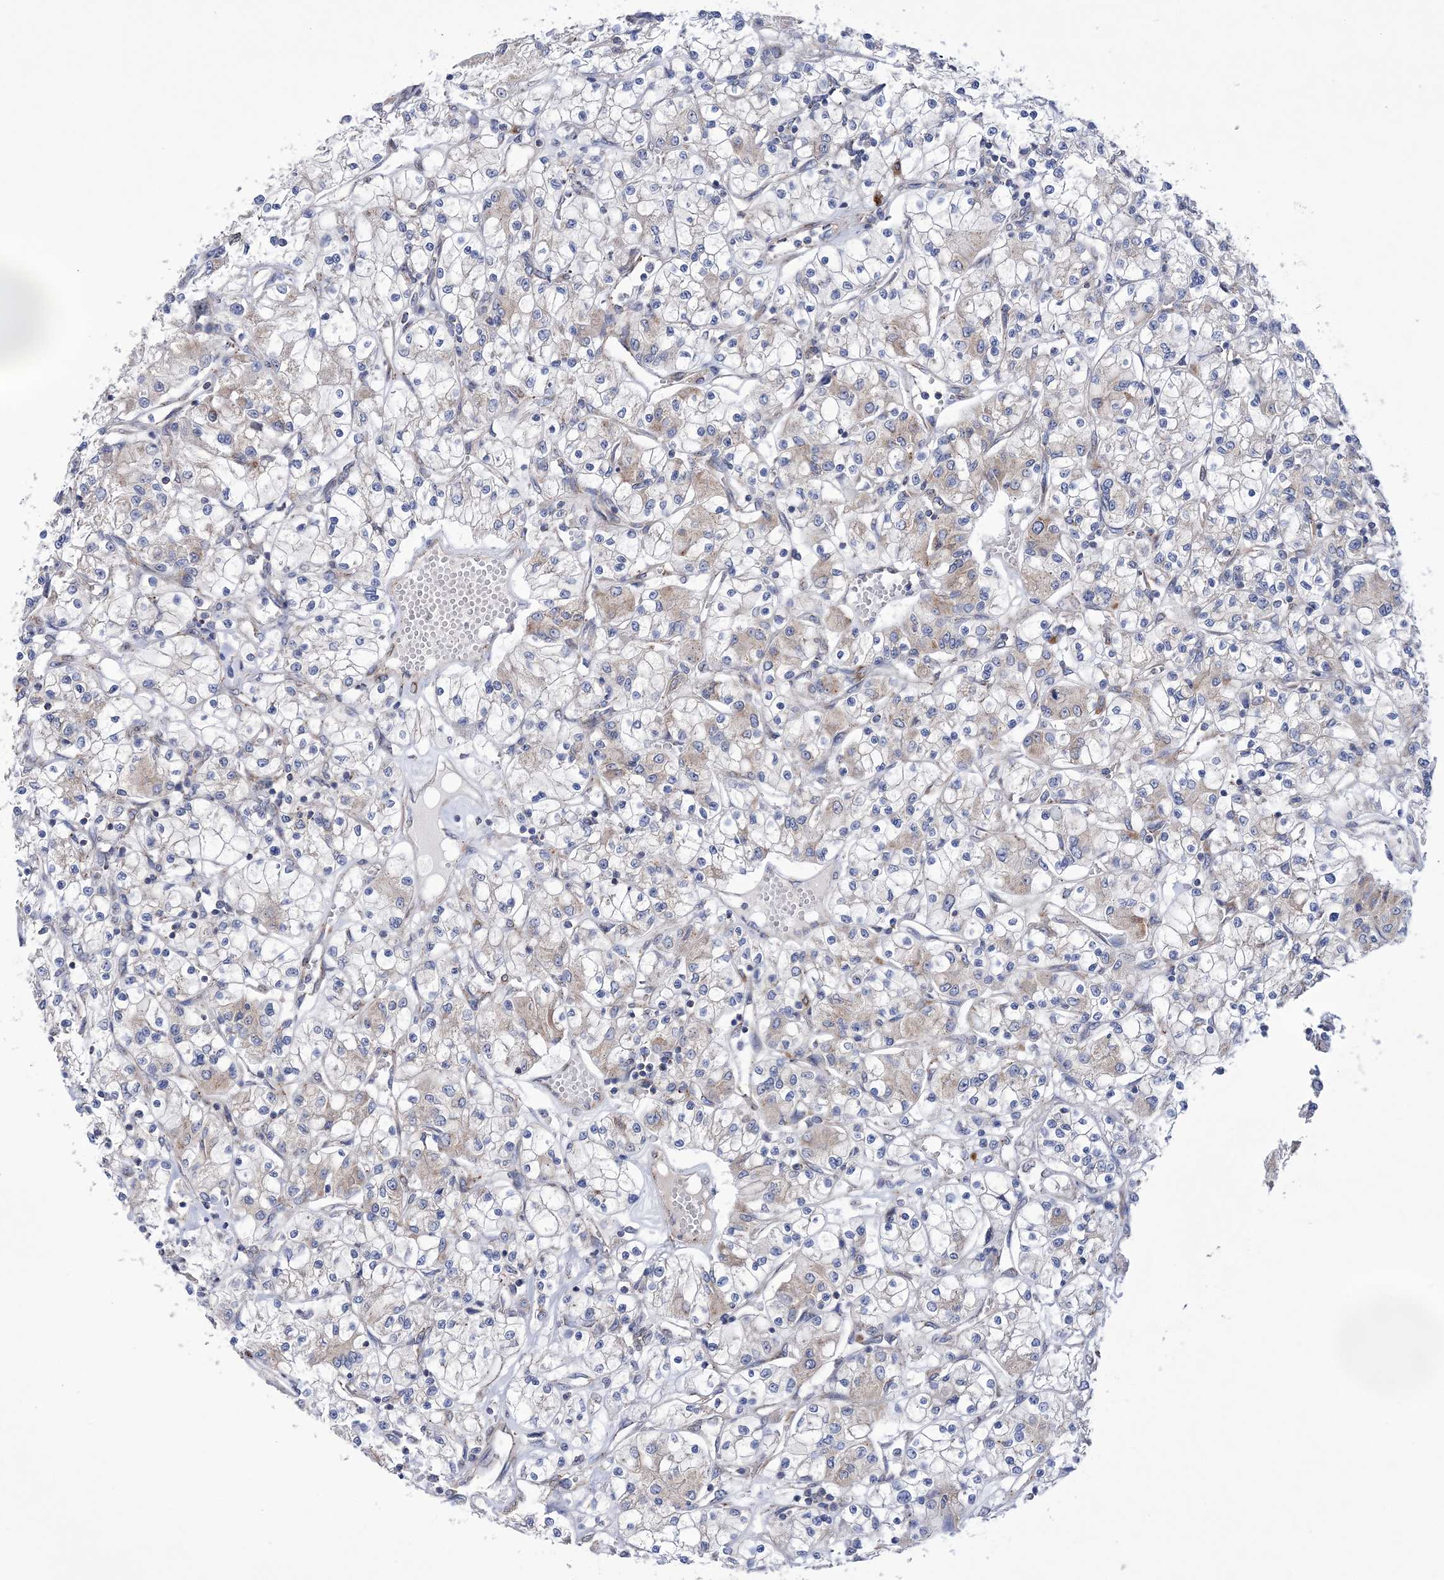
{"staining": {"intensity": "weak", "quantity": "<25%", "location": "cytoplasmic/membranous"}, "tissue": "renal cancer", "cell_type": "Tumor cells", "image_type": "cancer", "snomed": [{"axis": "morphology", "description": "Adenocarcinoma, NOS"}, {"axis": "topography", "description": "Kidney"}], "caption": "Tumor cells are negative for brown protein staining in renal cancer.", "gene": "COPB2", "patient": {"sex": "female", "age": 59}}